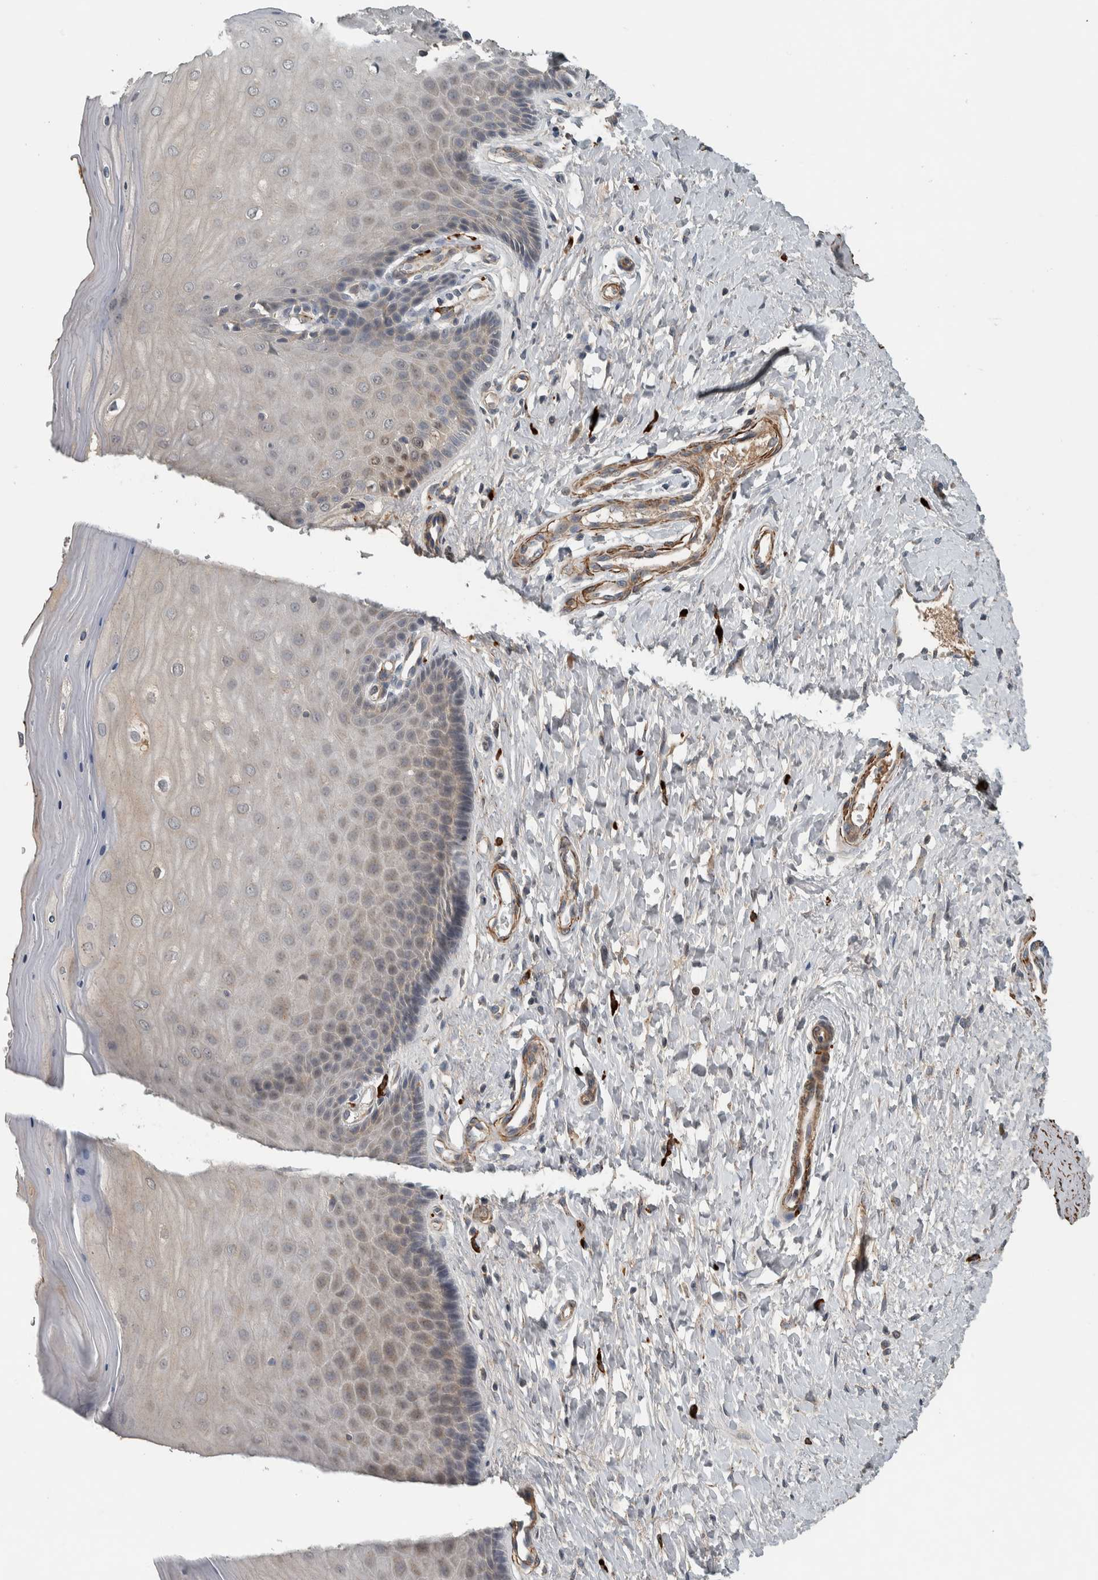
{"staining": {"intensity": "negative", "quantity": "none", "location": "none"}, "tissue": "cervix", "cell_type": "Glandular cells", "image_type": "normal", "snomed": [{"axis": "morphology", "description": "Normal tissue, NOS"}, {"axis": "topography", "description": "Cervix"}], "caption": "Histopathology image shows no protein staining in glandular cells of normal cervix.", "gene": "LBHD1", "patient": {"sex": "female", "age": 55}}